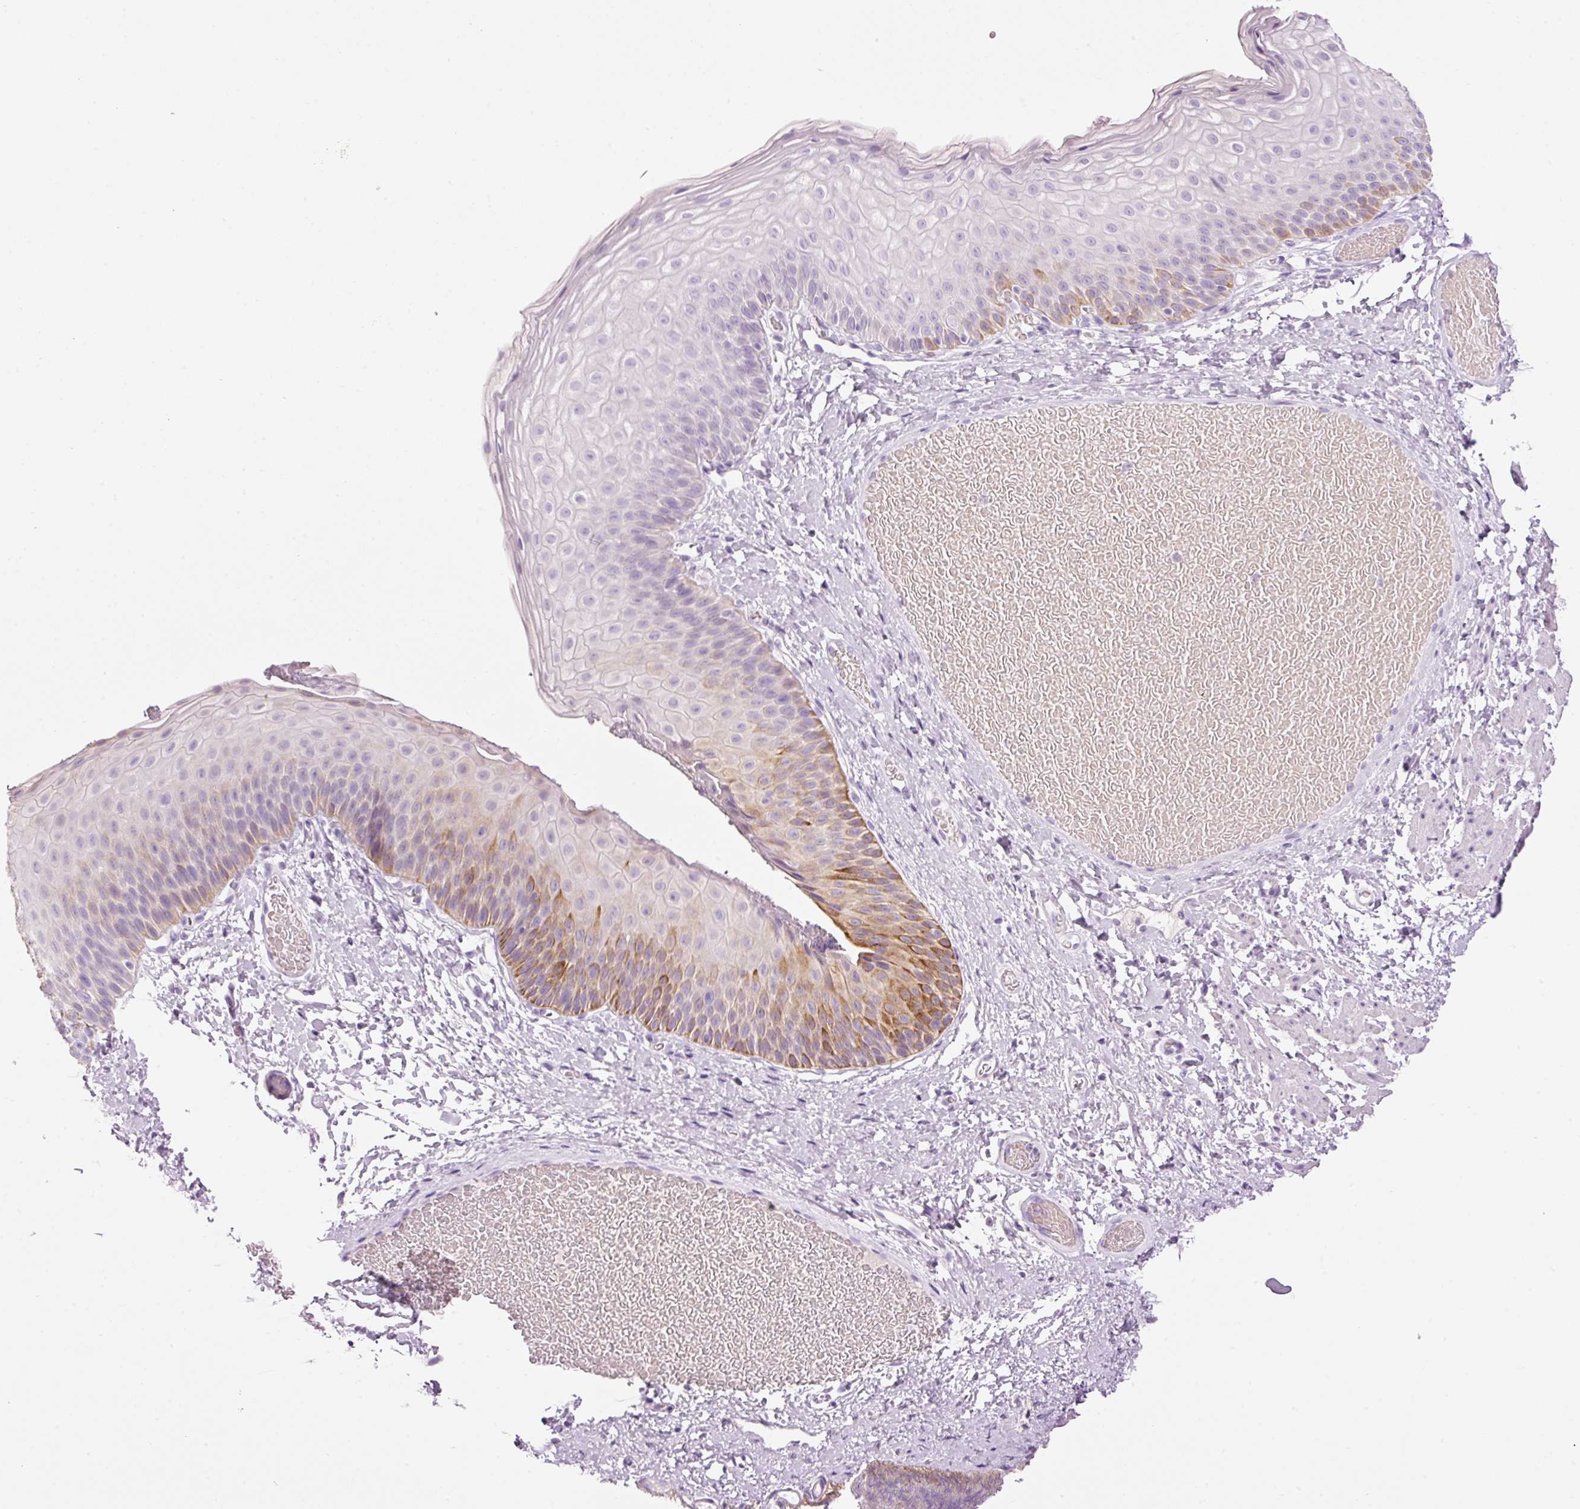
{"staining": {"intensity": "moderate", "quantity": "<25%", "location": "cytoplasmic/membranous"}, "tissue": "skin", "cell_type": "Epidermal cells", "image_type": "normal", "snomed": [{"axis": "morphology", "description": "Normal tissue, NOS"}, {"axis": "topography", "description": "Anal"}], "caption": "The photomicrograph displays a brown stain indicating the presence of a protein in the cytoplasmic/membranous of epidermal cells in skin. (DAB IHC, brown staining for protein, blue staining for nuclei).", "gene": "CARD16", "patient": {"sex": "female", "age": 40}}